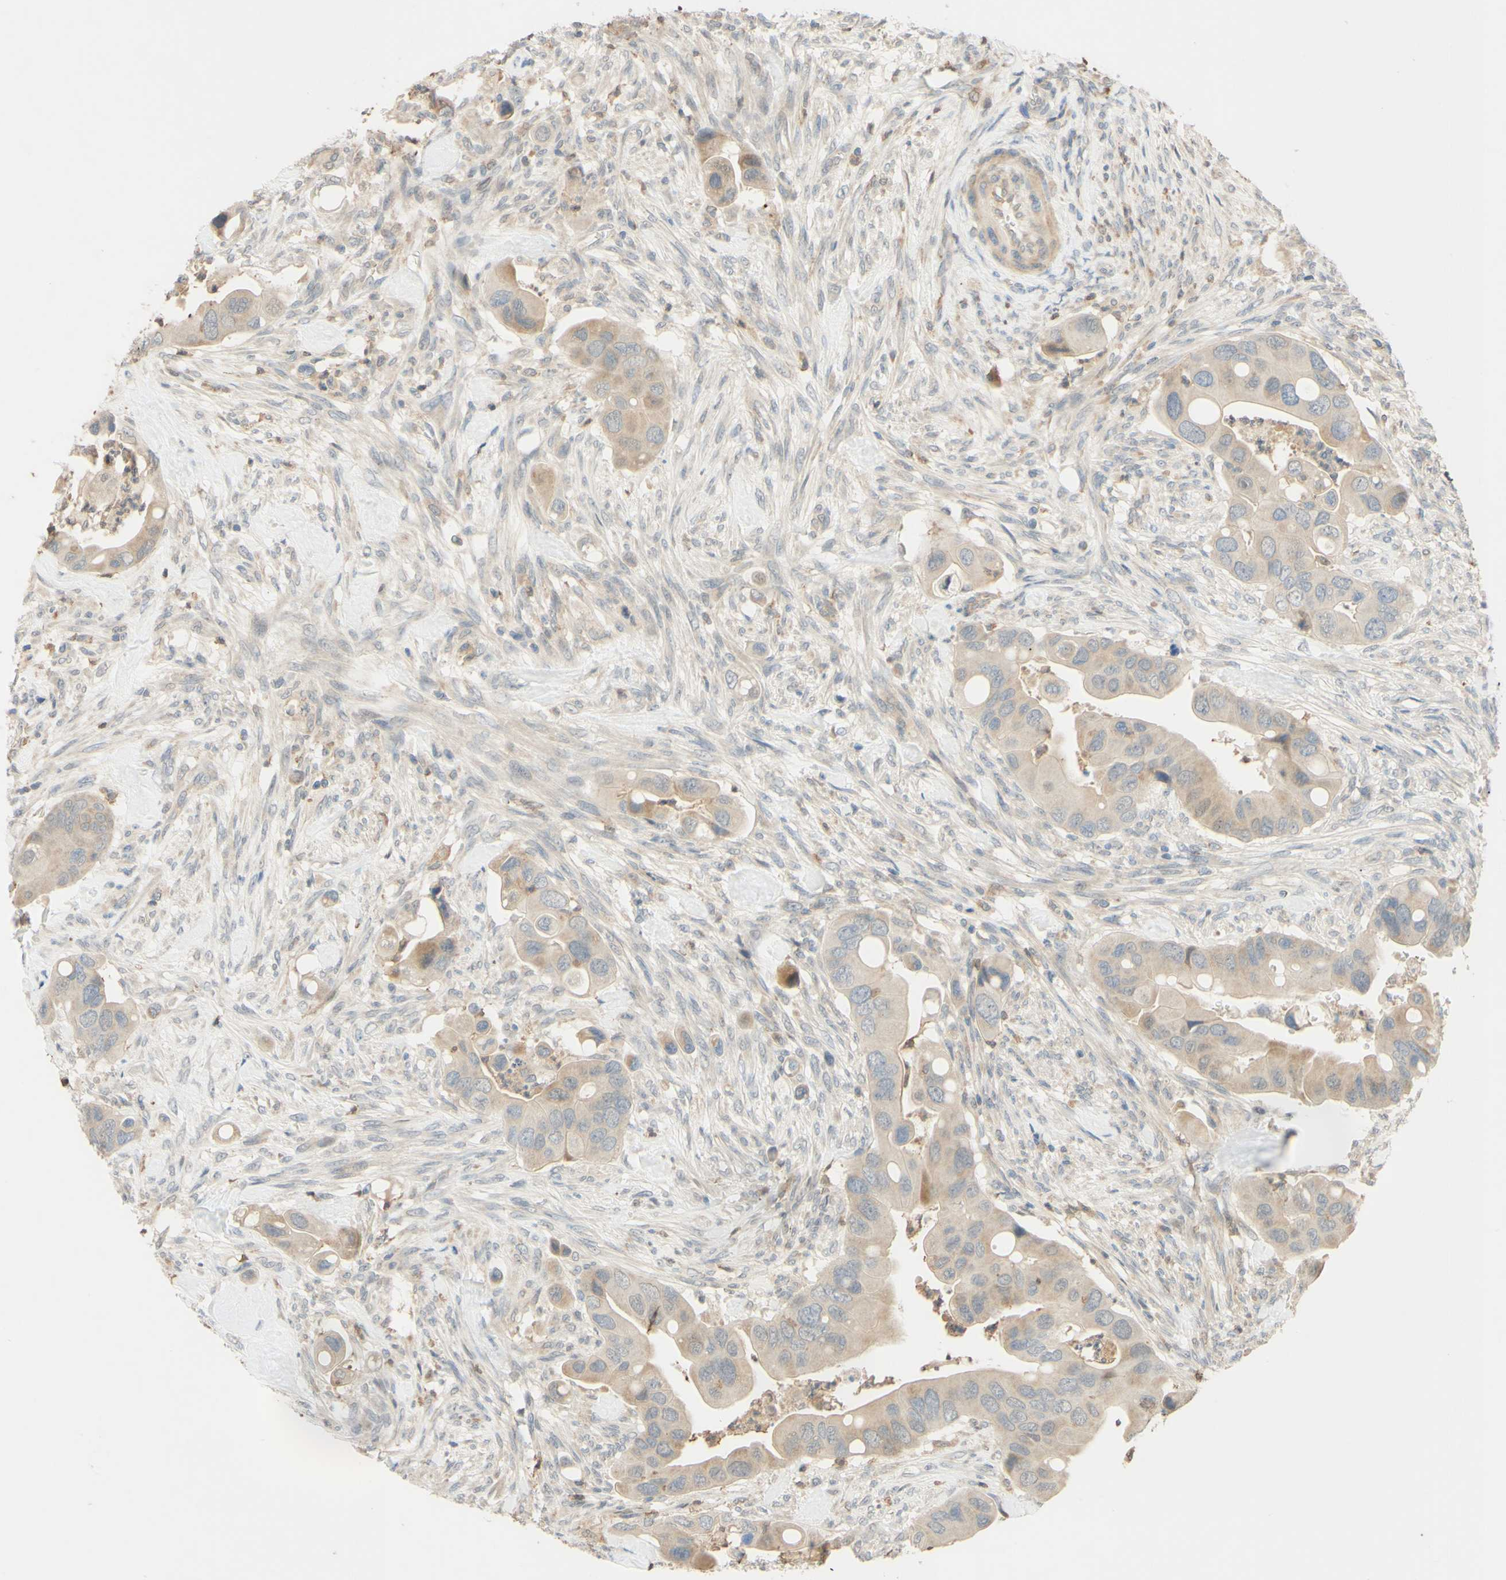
{"staining": {"intensity": "weak", "quantity": ">75%", "location": "cytoplasmic/membranous"}, "tissue": "colorectal cancer", "cell_type": "Tumor cells", "image_type": "cancer", "snomed": [{"axis": "morphology", "description": "Adenocarcinoma, NOS"}, {"axis": "topography", "description": "Rectum"}], "caption": "A photomicrograph of human adenocarcinoma (colorectal) stained for a protein shows weak cytoplasmic/membranous brown staining in tumor cells. Nuclei are stained in blue.", "gene": "GATA1", "patient": {"sex": "female", "age": 57}}